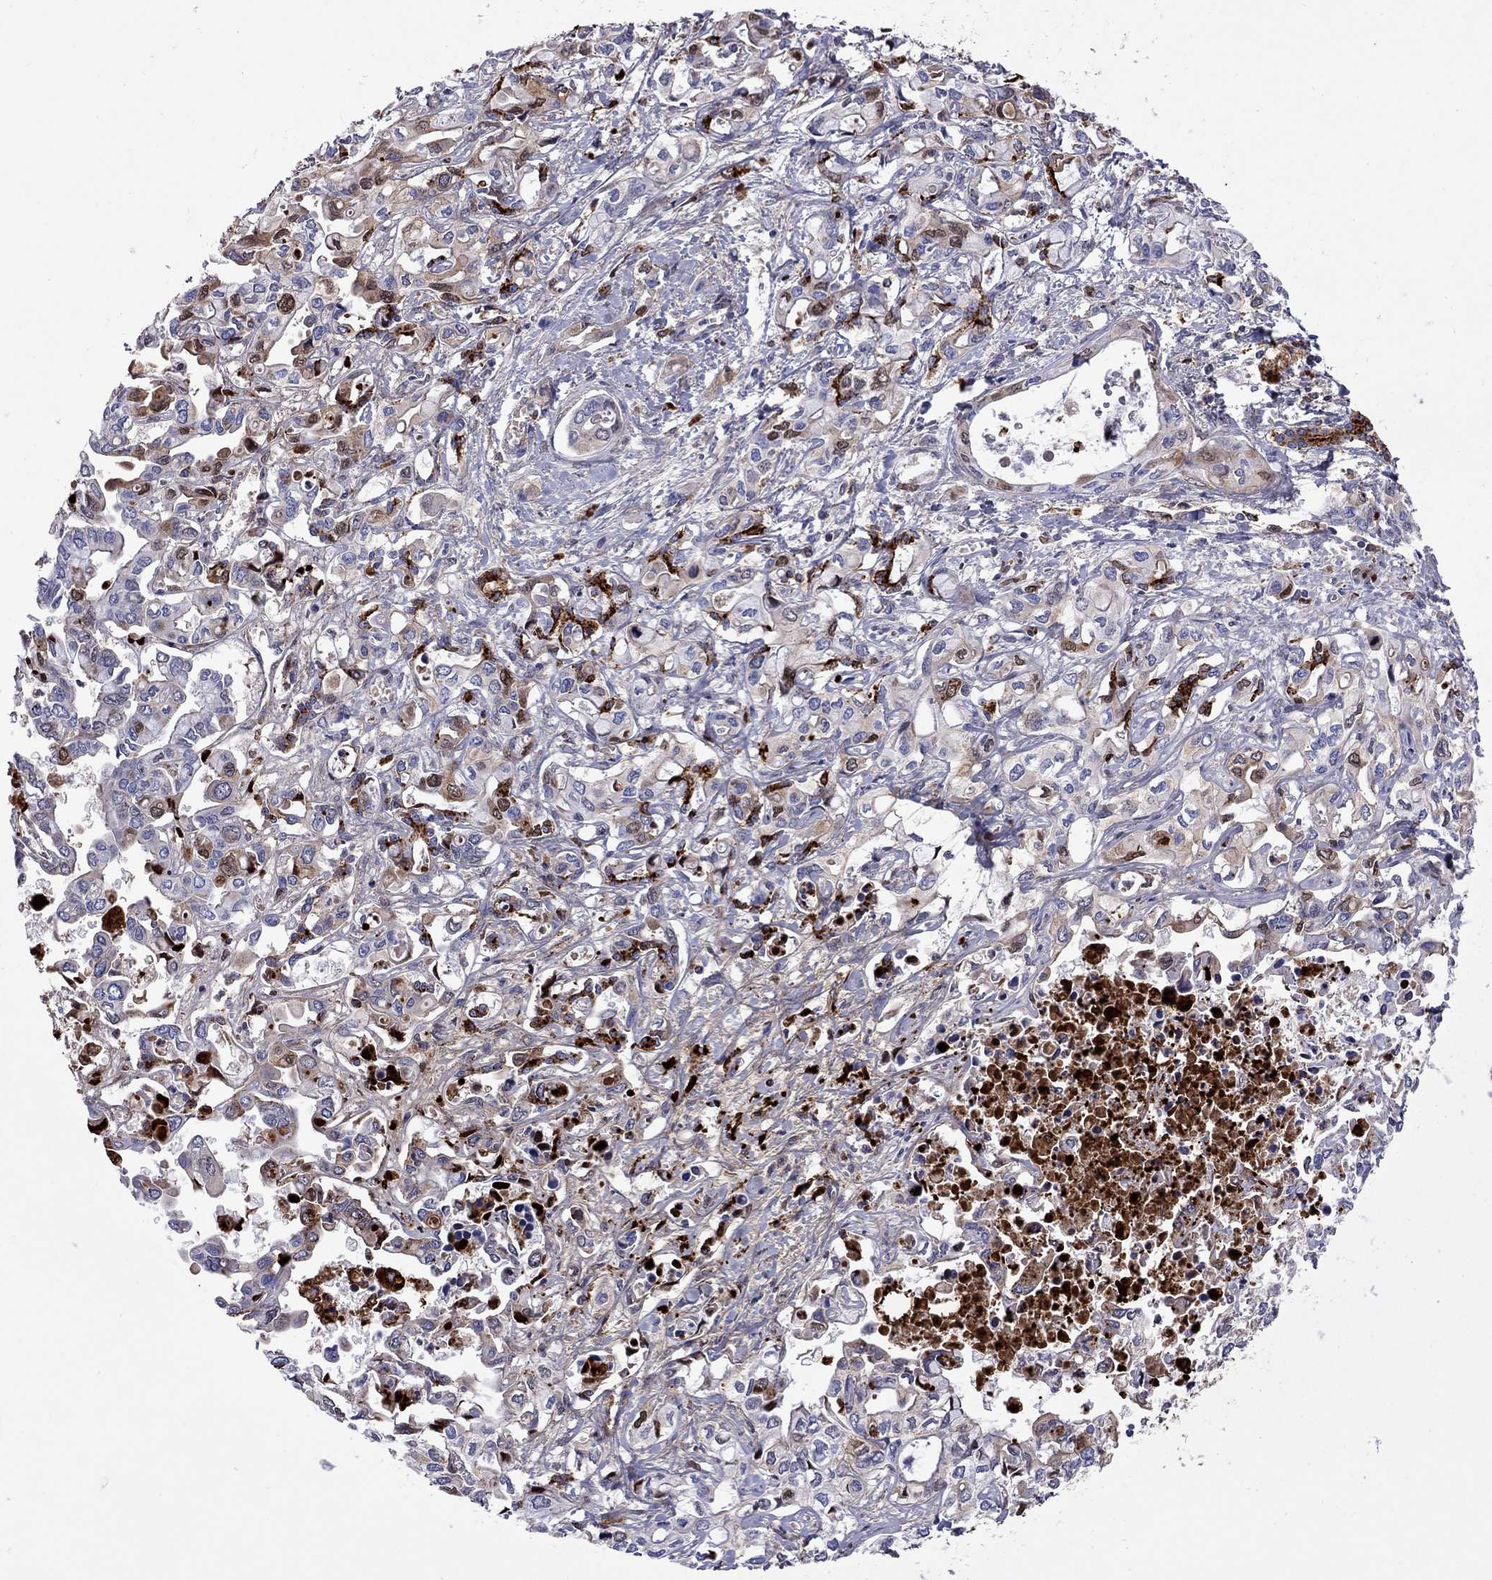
{"staining": {"intensity": "moderate", "quantity": "<25%", "location": "cytoplasmic/membranous"}, "tissue": "liver cancer", "cell_type": "Tumor cells", "image_type": "cancer", "snomed": [{"axis": "morphology", "description": "Cholangiocarcinoma"}, {"axis": "topography", "description": "Liver"}], "caption": "Immunohistochemistry (IHC) histopathology image of liver cancer stained for a protein (brown), which demonstrates low levels of moderate cytoplasmic/membranous expression in about <25% of tumor cells.", "gene": "SERPINA3", "patient": {"sex": "female", "age": 64}}